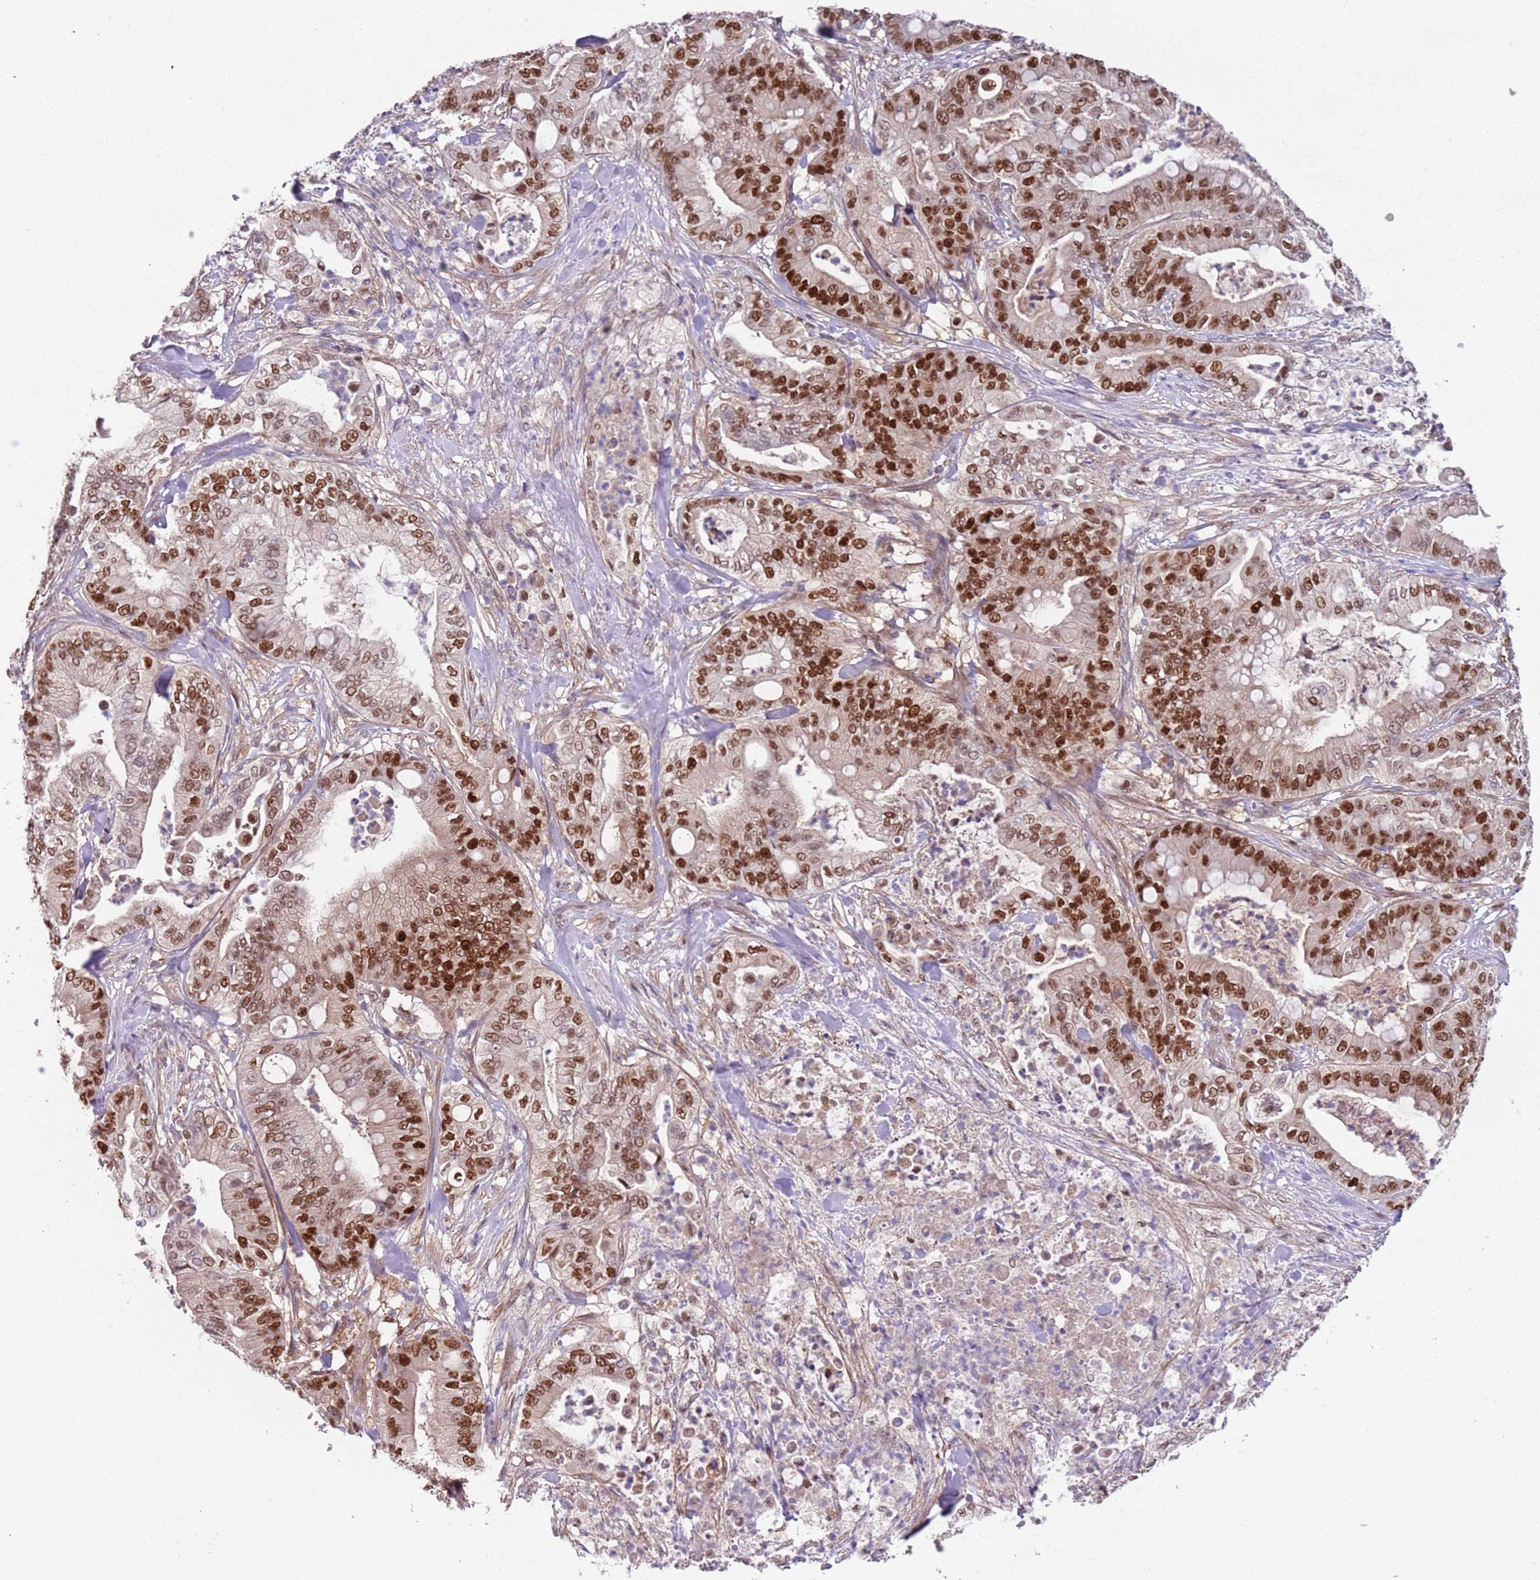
{"staining": {"intensity": "strong", "quantity": ">75%", "location": "nuclear"}, "tissue": "pancreatic cancer", "cell_type": "Tumor cells", "image_type": "cancer", "snomed": [{"axis": "morphology", "description": "Adenocarcinoma, NOS"}, {"axis": "topography", "description": "Pancreas"}], "caption": "Immunohistochemistry micrograph of human pancreatic cancer (adenocarcinoma) stained for a protein (brown), which displays high levels of strong nuclear staining in about >75% of tumor cells.", "gene": "RMND5B", "patient": {"sex": "male", "age": 71}}